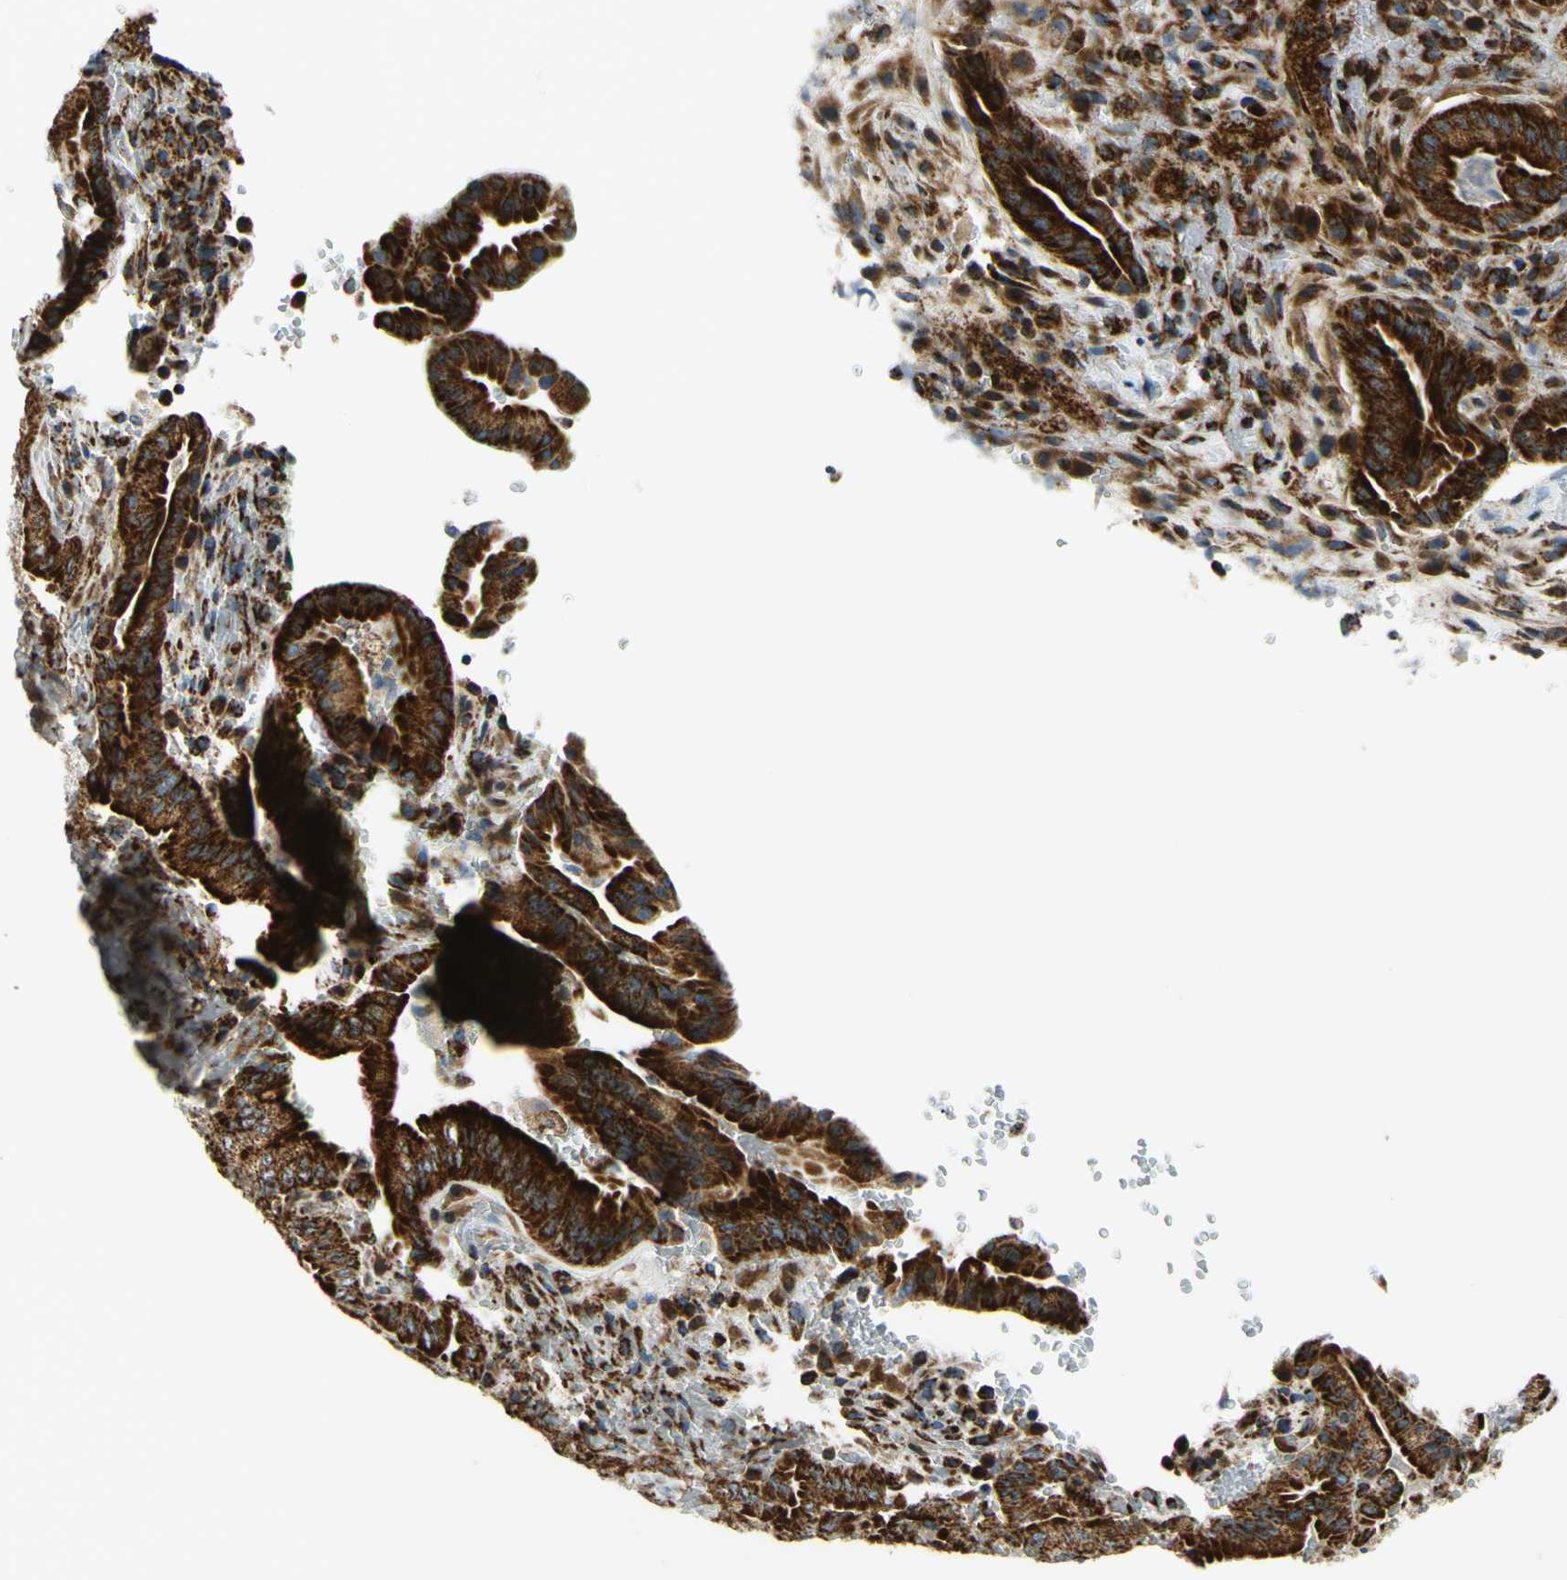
{"staining": {"intensity": "strong", "quantity": ">75%", "location": "cytoplasmic/membranous"}, "tissue": "liver cancer", "cell_type": "Tumor cells", "image_type": "cancer", "snomed": [{"axis": "morphology", "description": "Cholangiocarcinoma"}, {"axis": "topography", "description": "Liver"}], "caption": "Immunohistochemistry (IHC) of human liver cancer (cholangiocarcinoma) reveals high levels of strong cytoplasmic/membranous staining in approximately >75% of tumor cells.", "gene": "MAVS", "patient": {"sex": "female", "age": 68}}